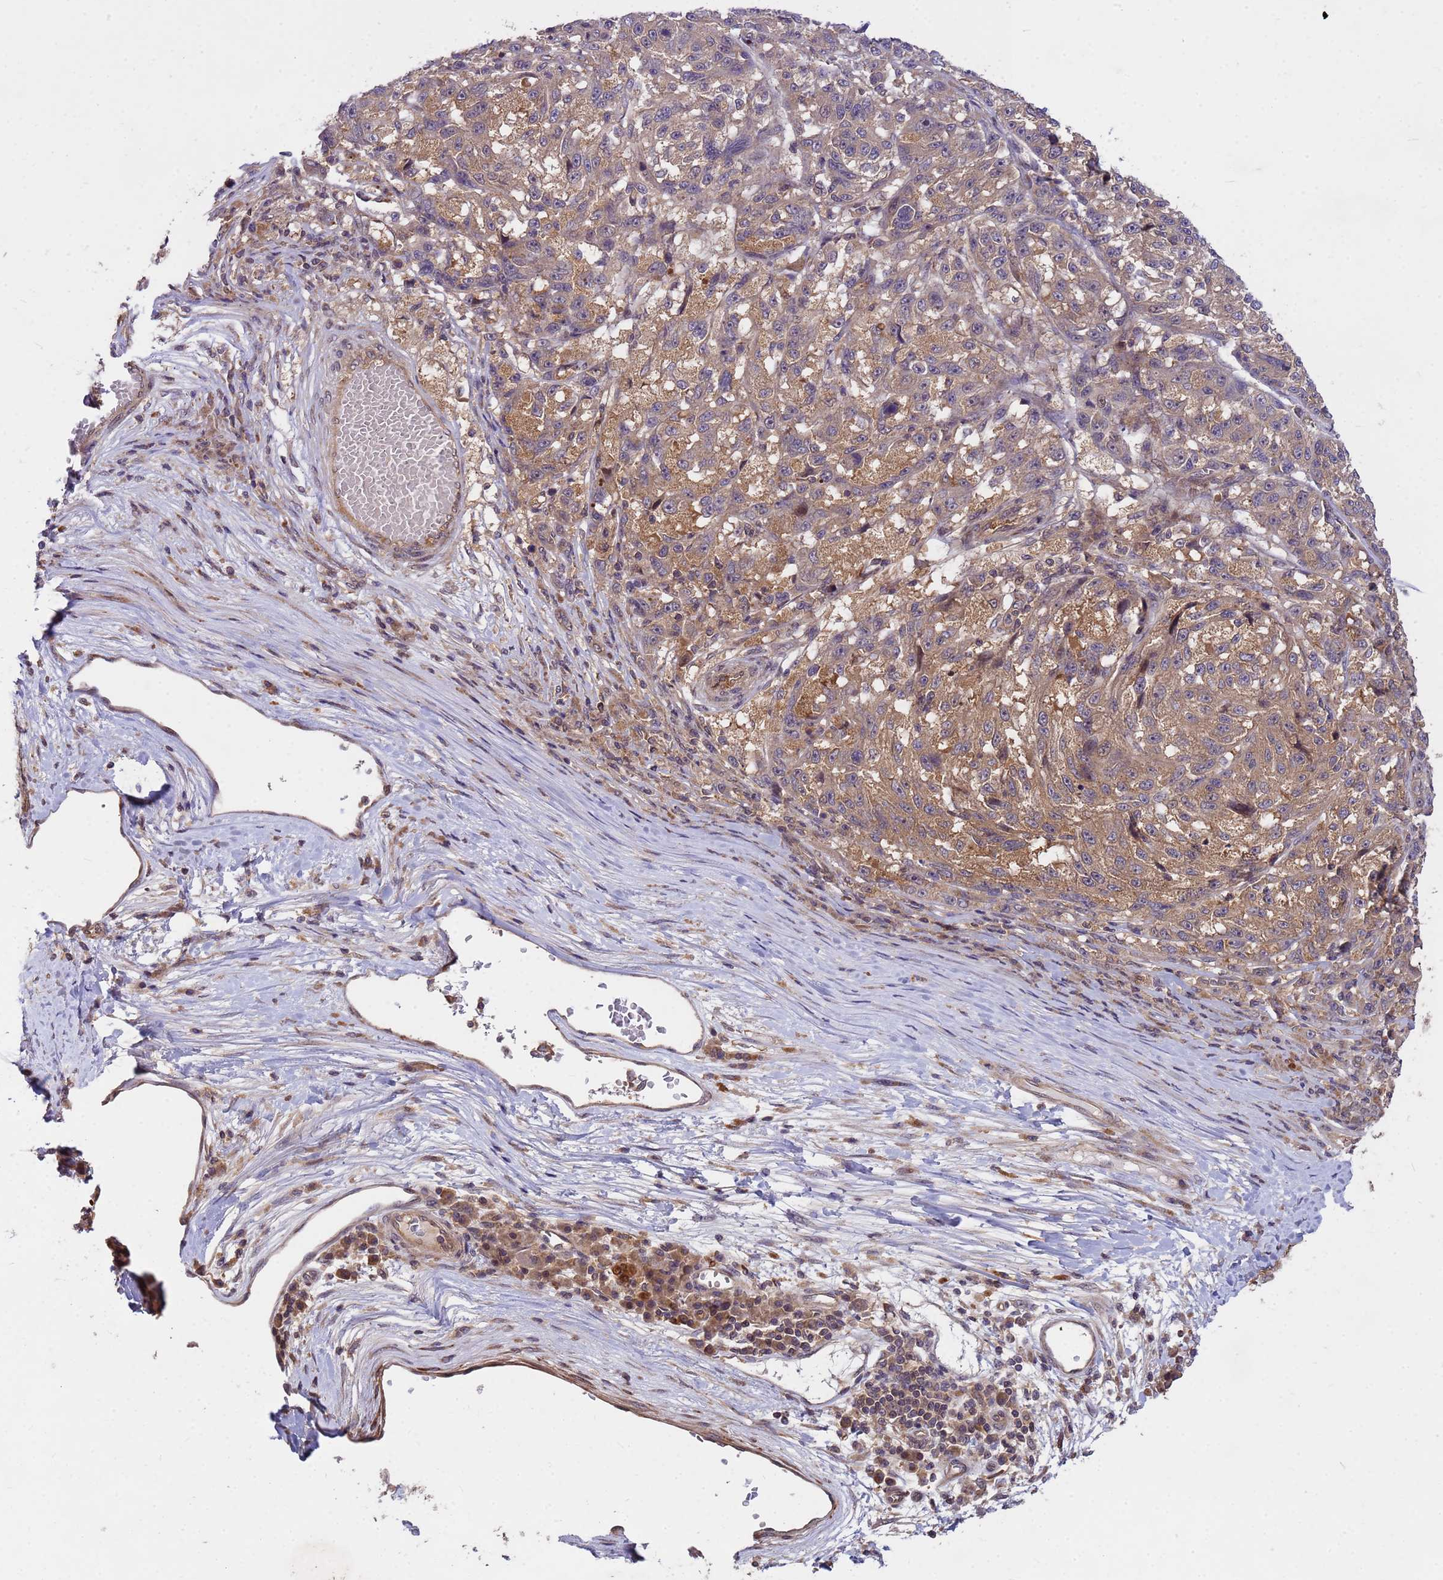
{"staining": {"intensity": "weak", "quantity": ">75%", "location": "cytoplasmic/membranous"}, "tissue": "melanoma", "cell_type": "Tumor cells", "image_type": "cancer", "snomed": [{"axis": "morphology", "description": "Malignant melanoma, NOS"}, {"axis": "topography", "description": "Skin"}], "caption": "A histopathology image of human melanoma stained for a protein reveals weak cytoplasmic/membranous brown staining in tumor cells. (Stains: DAB (3,3'-diaminobenzidine) in brown, nuclei in blue, Microscopy: brightfield microscopy at high magnification).", "gene": "PPP2CB", "patient": {"sex": "male", "age": 53}}